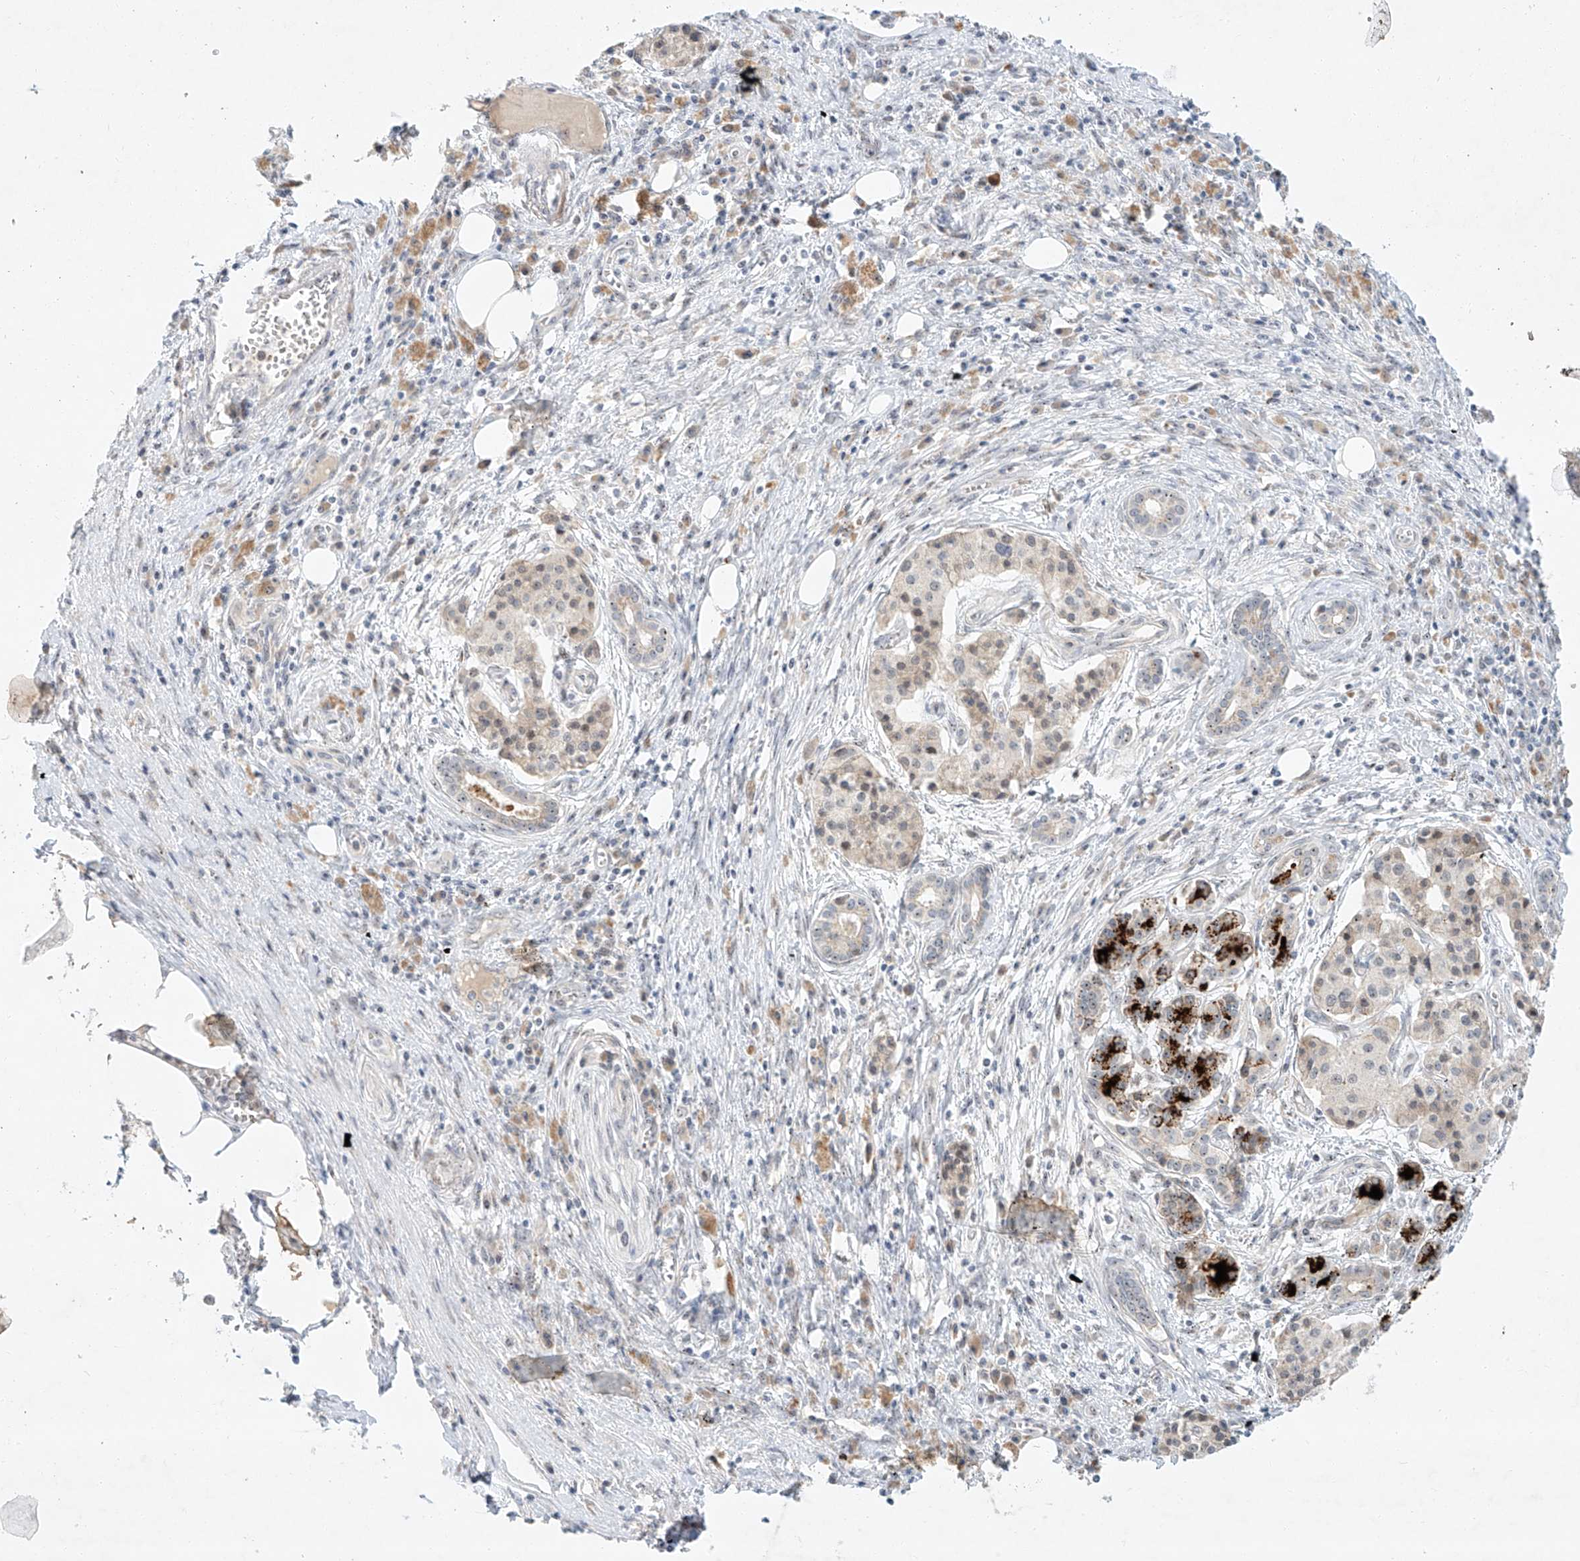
{"staining": {"intensity": "weak", "quantity": "25%-75%", "location": "cytoplasmic/membranous"}, "tissue": "pancreatic cancer", "cell_type": "Tumor cells", "image_type": "cancer", "snomed": [{"axis": "morphology", "description": "Adenocarcinoma, NOS"}, {"axis": "topography", "description": "Pancreas"}], "caption": "Pancreatic adenocarcinoma stained for a protein (brown) demonstrates weak cytoplasmic/membranous positive expression in about 25%-75% of tumor cells.", "gene": "PAK6", "patient": {"sex": "female", "age": 73}}